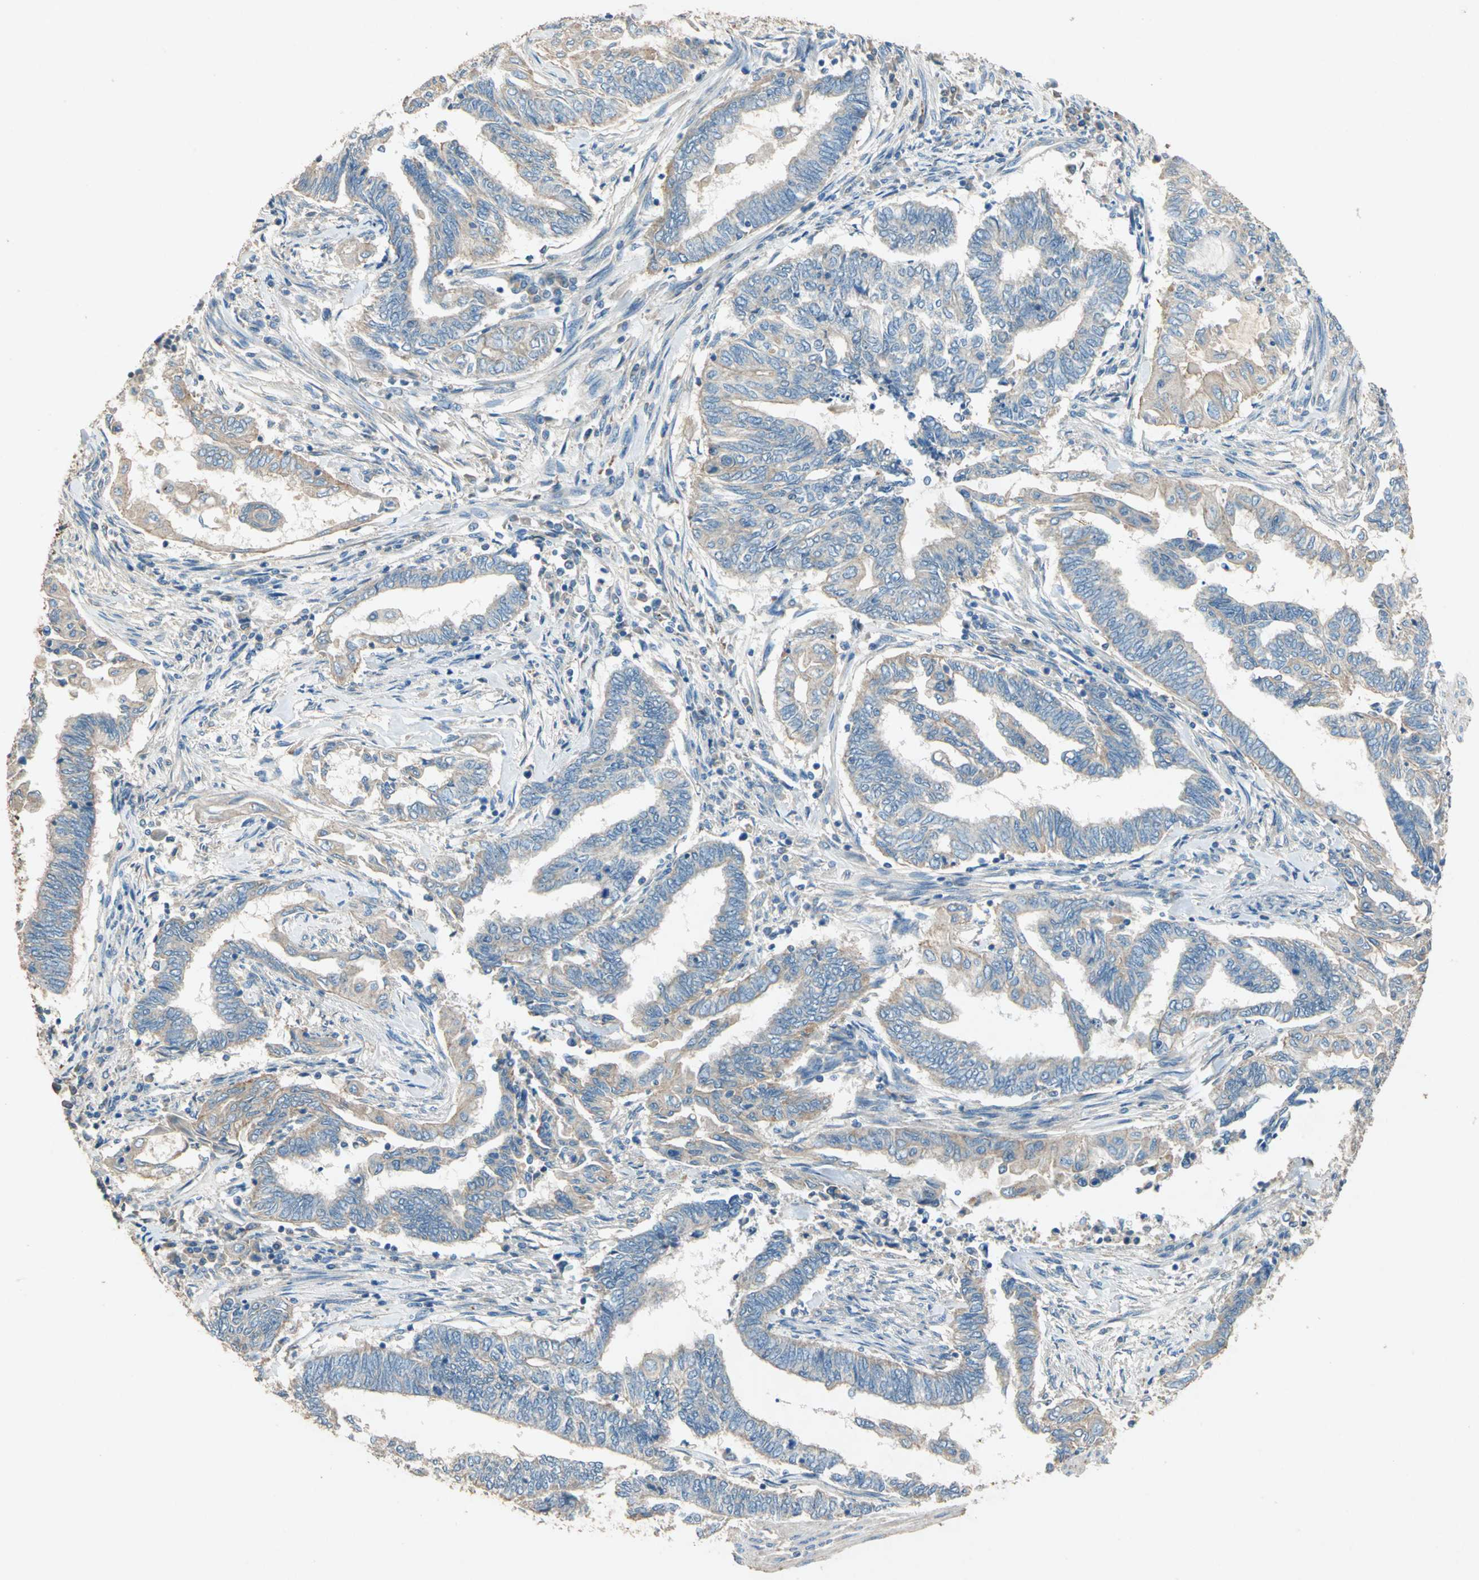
{"staining": {"intensity": "weak", "quantity": ">75%", "location": "cytoplasmic/membranous"}, "tissue": "endometrial cancer", "cell_type": "Tumor cells", "image_type": "cancer", "snomed": [{"axis": "morphology", "description": "Adenocarcinoma, NOS"}, {"axis": "topography", "description": "Uterus"}, {"axis": "topography", "description": "Endometrium"}], "caption": "This micrograph reveals immunohistochemistry (IHC) staining of human endometrial cancer (adenocarcinoma), with low weak cytoplasmic/membranous expression in about >75% of tumor cells.", "gene": "ADAMTS5", "patient": {"sex": "female", "age": 70}}